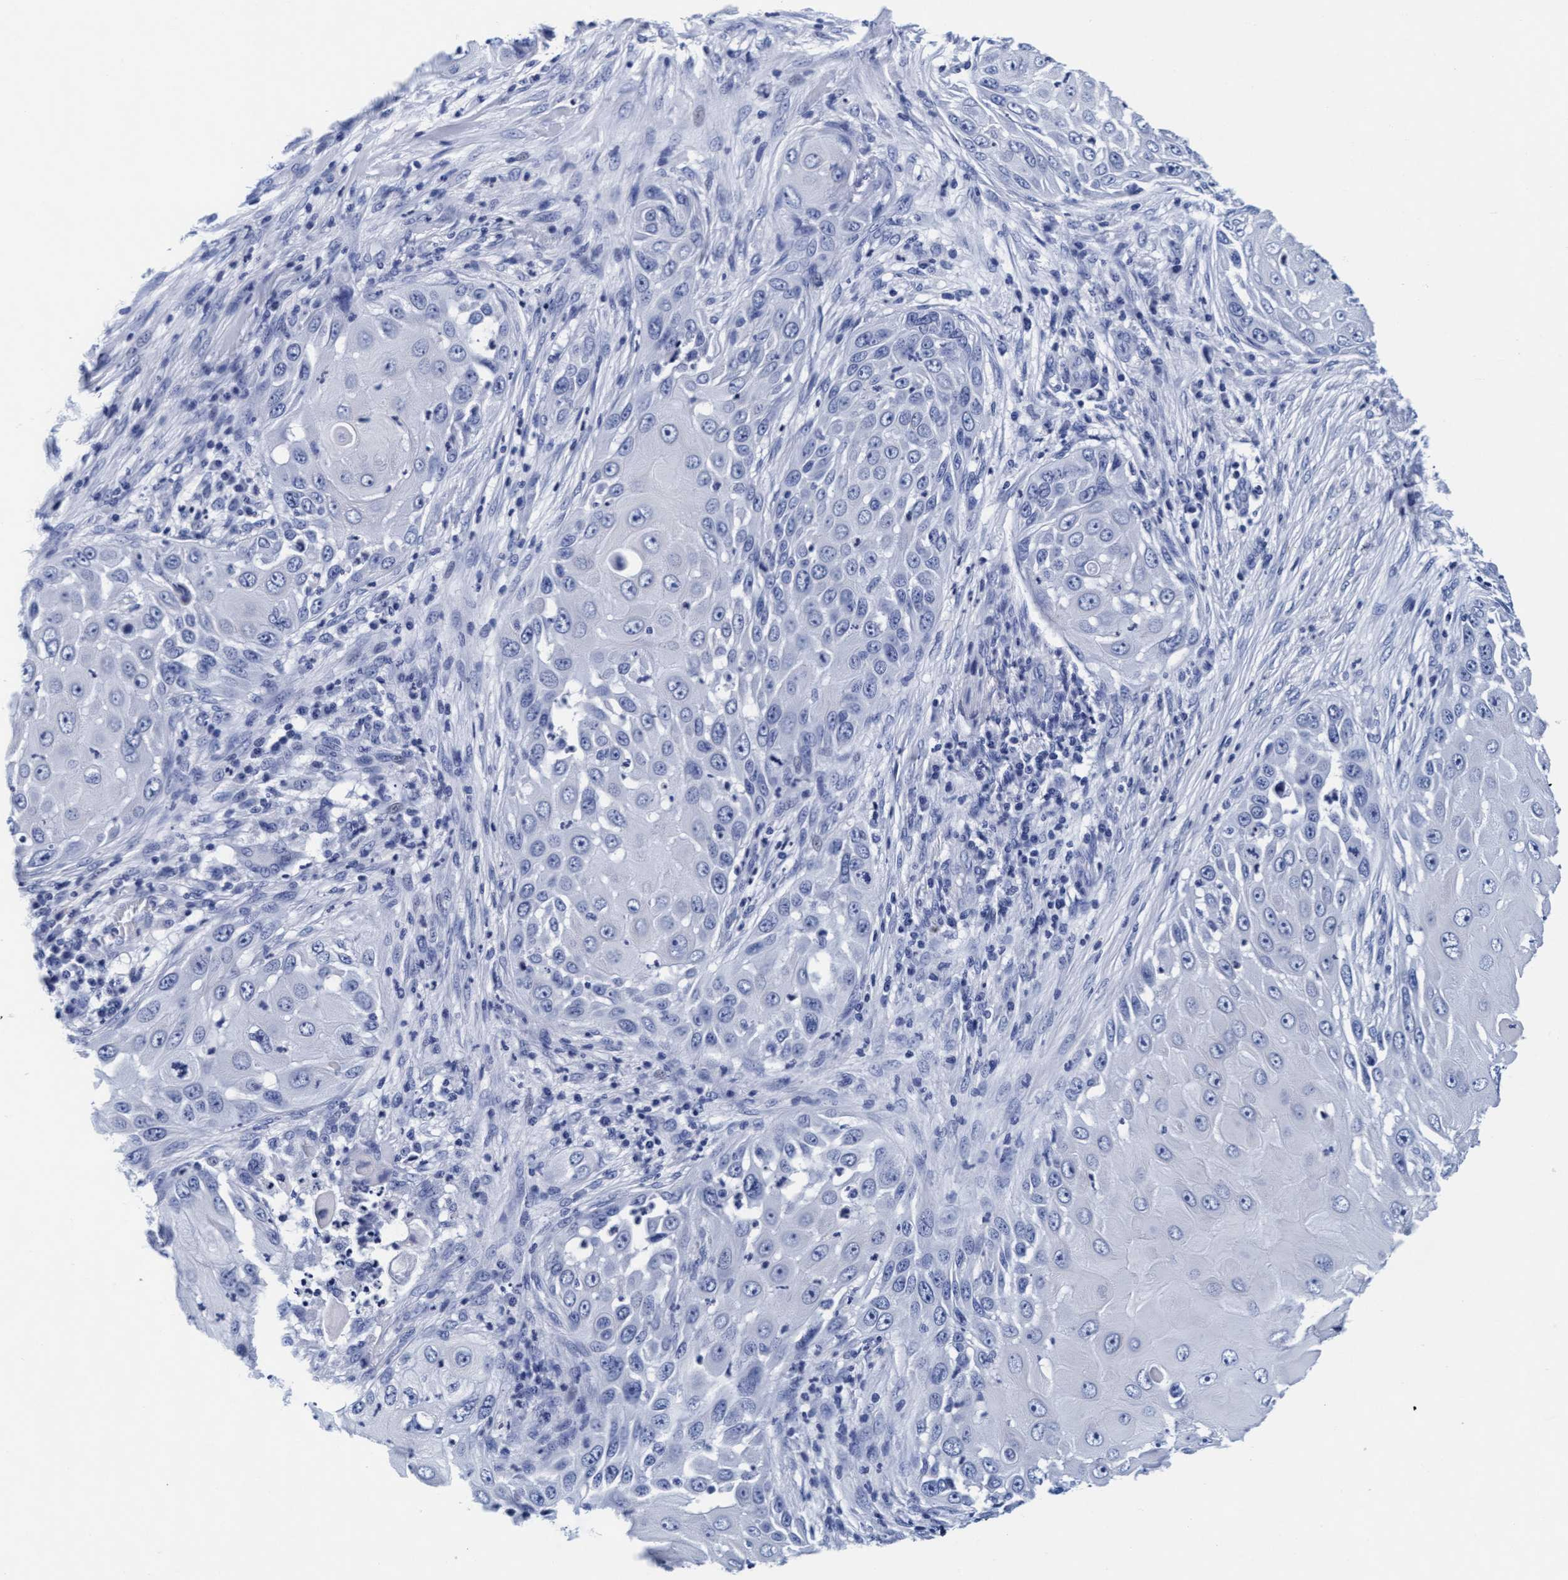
{"staining": {"intensity": "negative", "quantity": "none", "location": "none"}, "tissue": "skin cancer", "cell_type": "Tumor cells", "image_type": "cancer", "snomed": [{"axis": "morphology", "description": "Squamous cell carcinoma, NOS"}, {"axis": "topography", "description": "Skin"}], "caption": "Skin cancer was stained to show a protein in brown. There is no significant expression in tumor cells.", "gene": "ARSG", "patient": {"sex": "female", "age": 44}}